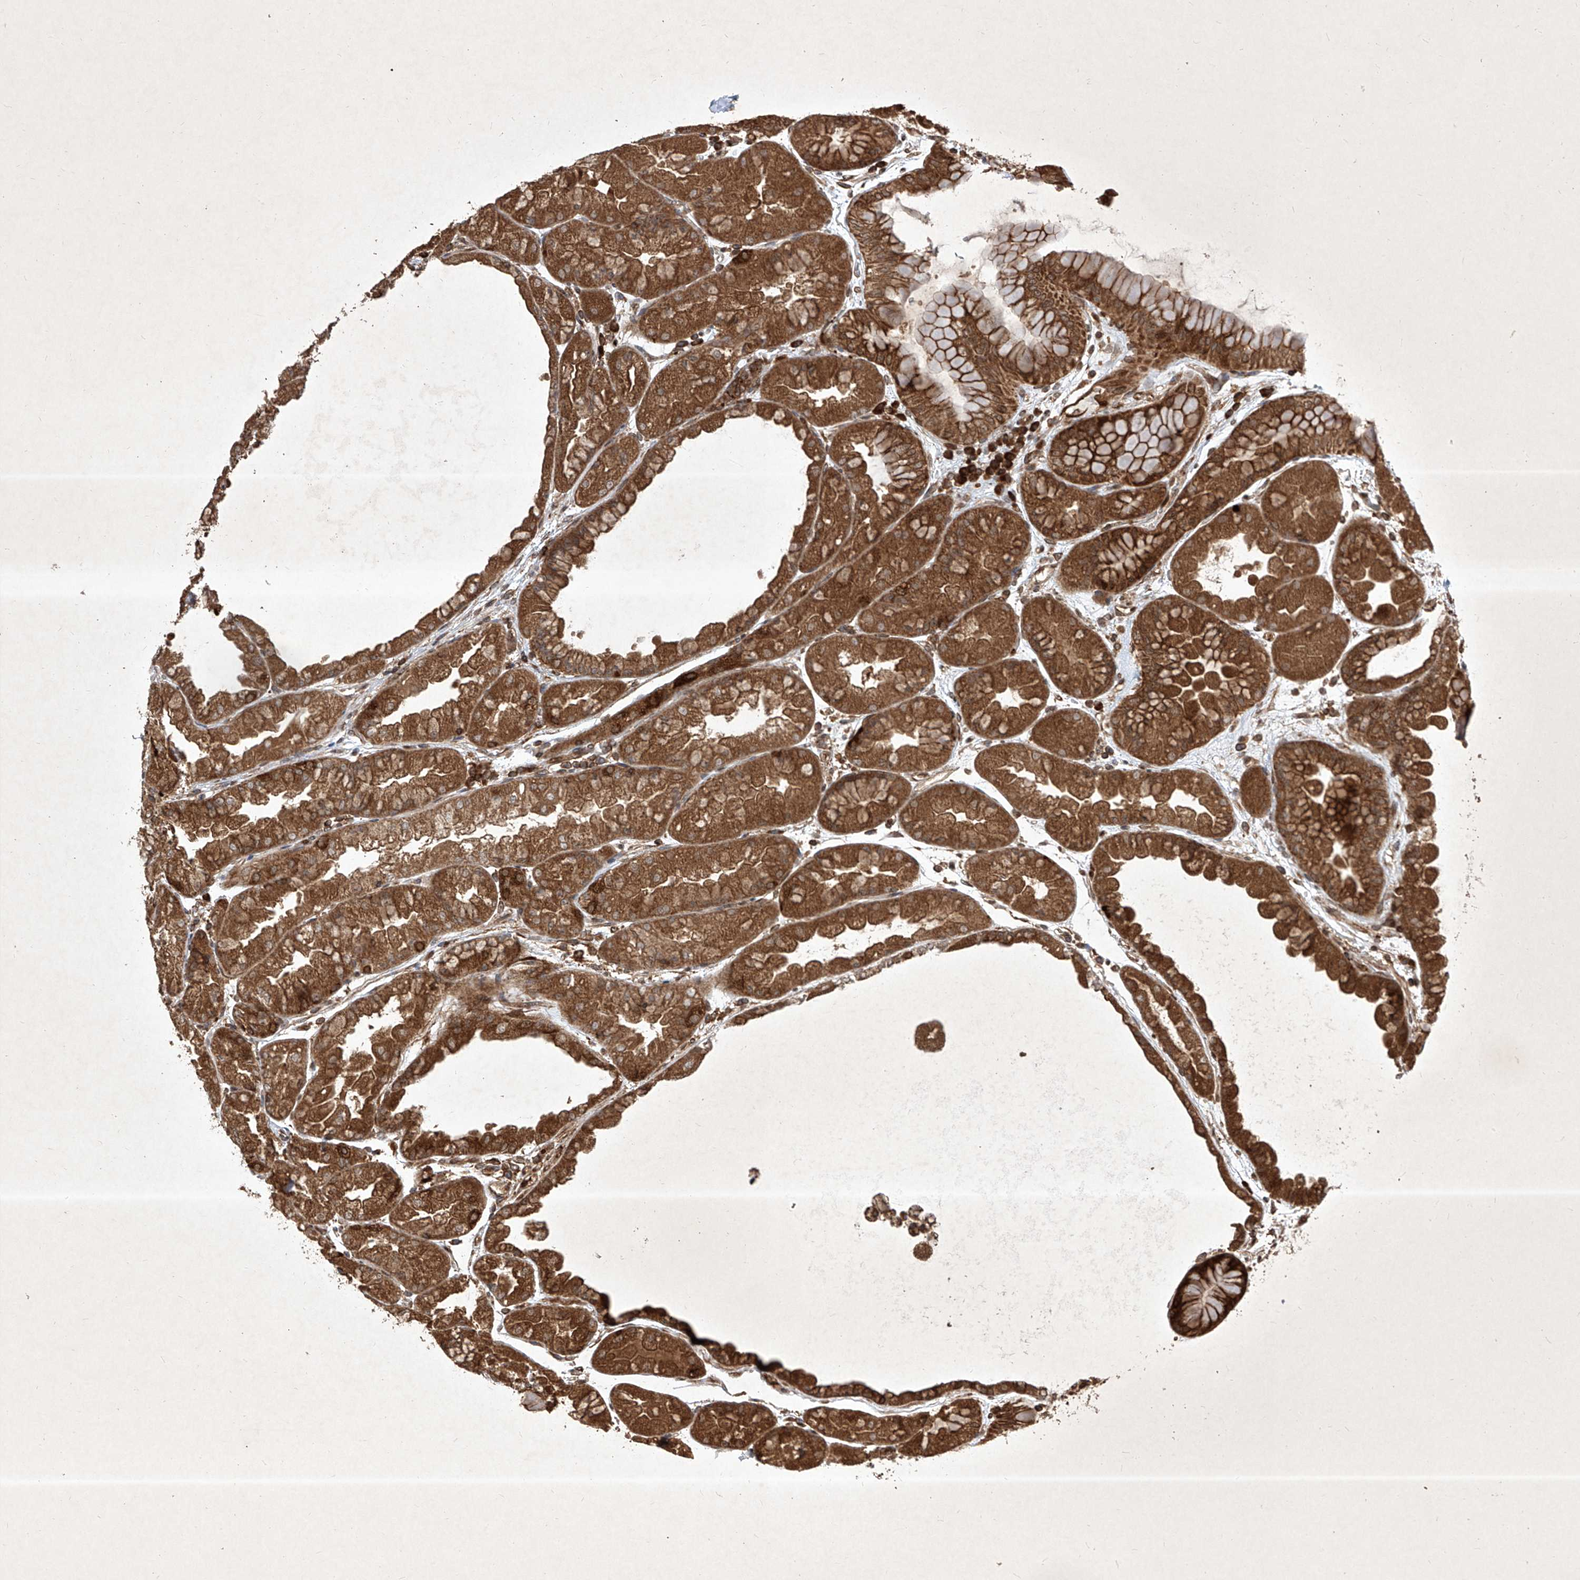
{"staining": {"intensity": "strong", "quantity": ">75%", "location": "cytoplasmic/membranous"}, "tissue": "stomach", "cell_type": "Glandular cells", "image_type": "normal", "snomed": [{"axis": "morphology", "description": "Normal tissue, NOS"}, {"axis": "topography", "description": "Stomach, upper"}], "caption": "Immunohistochemistry micrograph of unremarkable stomach: stomach stained using immunohistochemistry (IHC) reveals high levels of strong protein expression localized specifically in the cytoplasmic/membranous of glandular cells, appearing as a cytoplasmic/membranous brown color.", "gene": "MAGED2", "patient": {"sex": "male", "age": 47}}